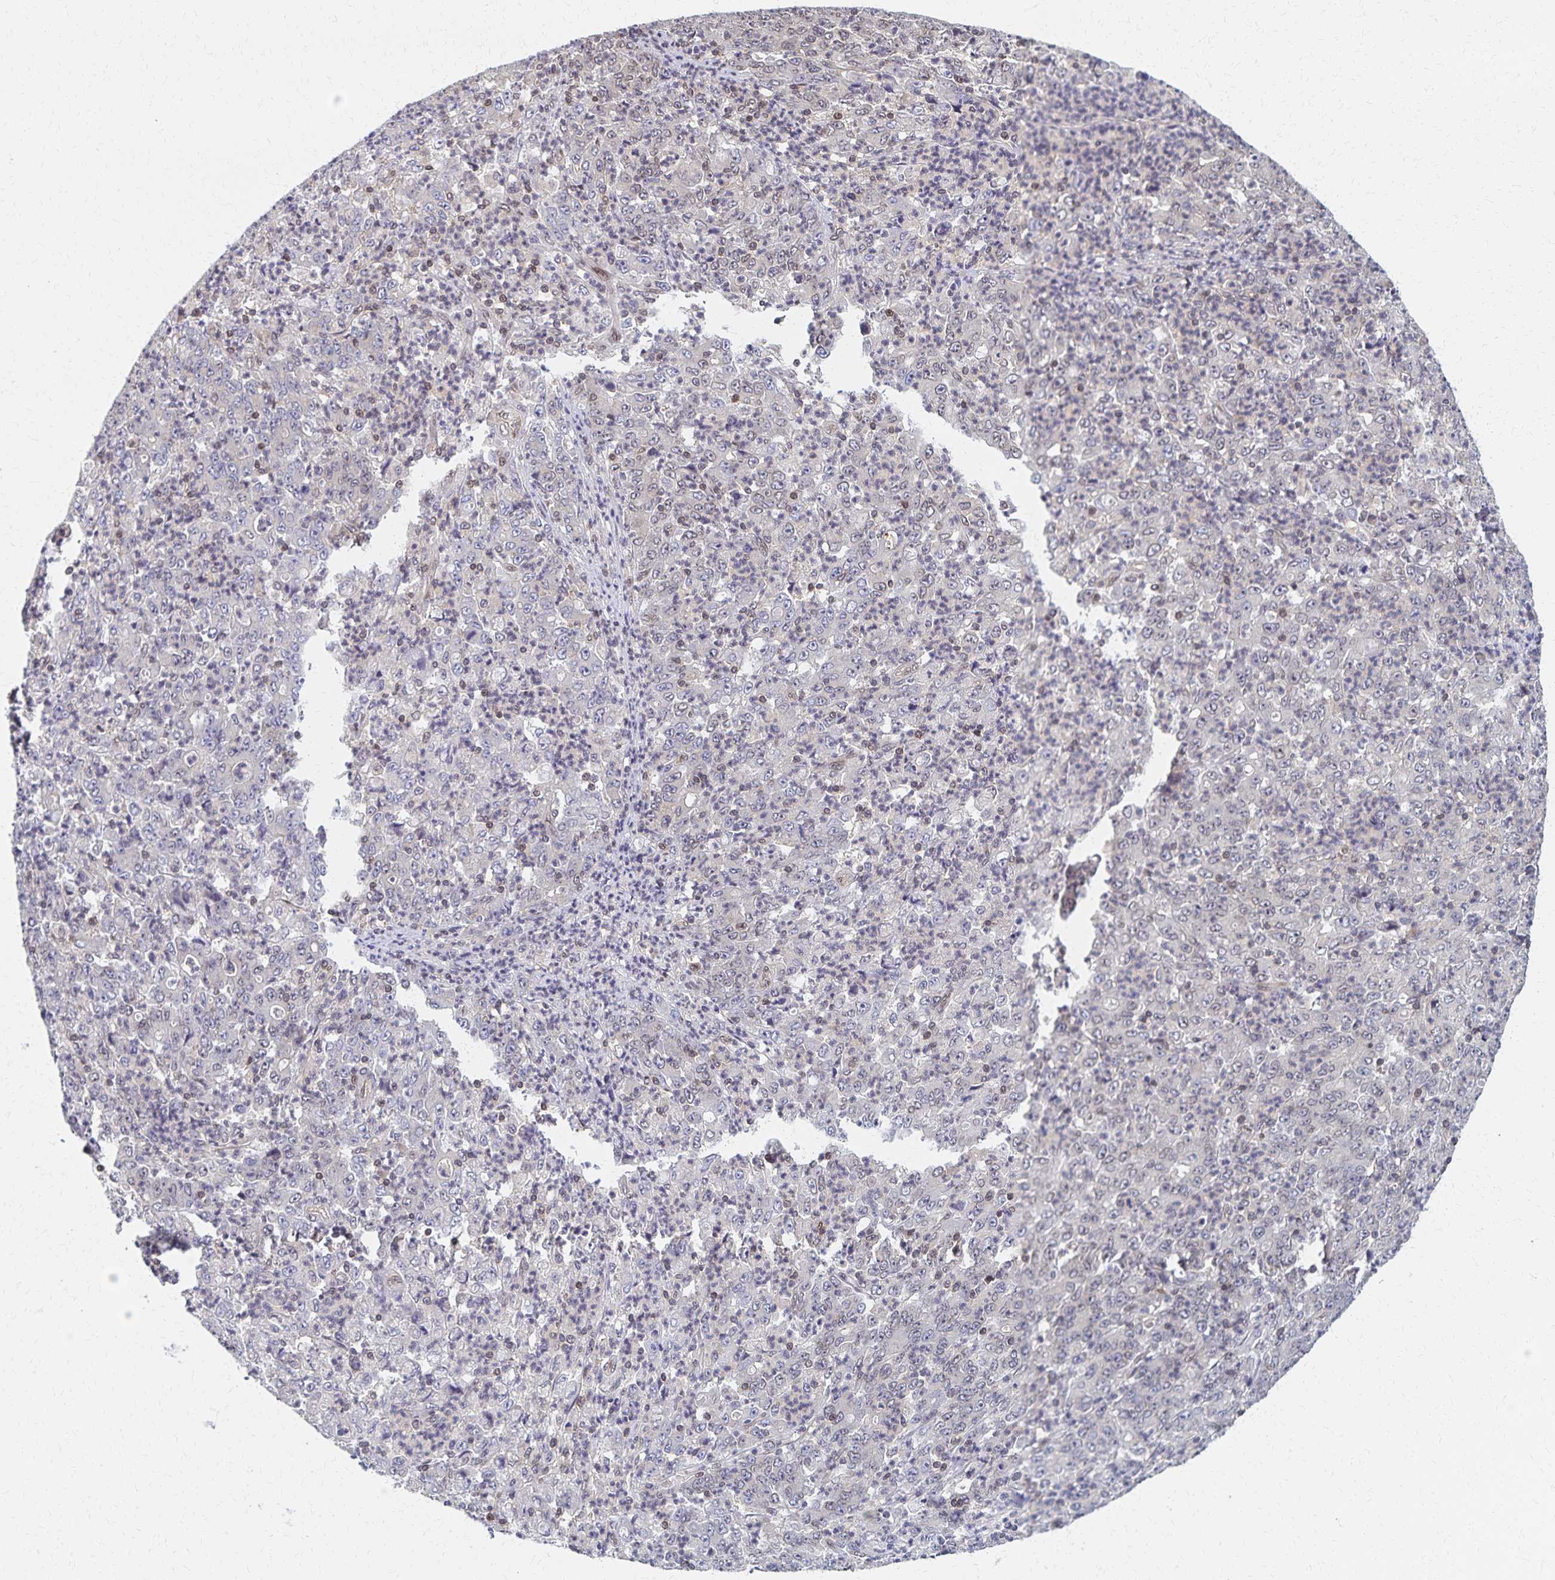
{"staining": {"intensity": "negative", "quantity": "none", "location": "none"}, "tissue": "stomach cancer", "cell_type": "Tumor cells", "image_type": "cancer", "snomed": [{"axis": "morphology", "description": "Adenocarcinoma, NOS"}, {"axis": "topography", "description": "Stomach, lower"}], "caption": "Immunohistochemistry image of neoplastic tissue: stomach cancer stained with DAB displays no significant protein positivity in tumor cells. (DAB (3,3'-diaminobenzidine) immunohistochemistry, high magnification).", "gene": "RAB9B", "patient": {"sex": "female", "age": 71}}